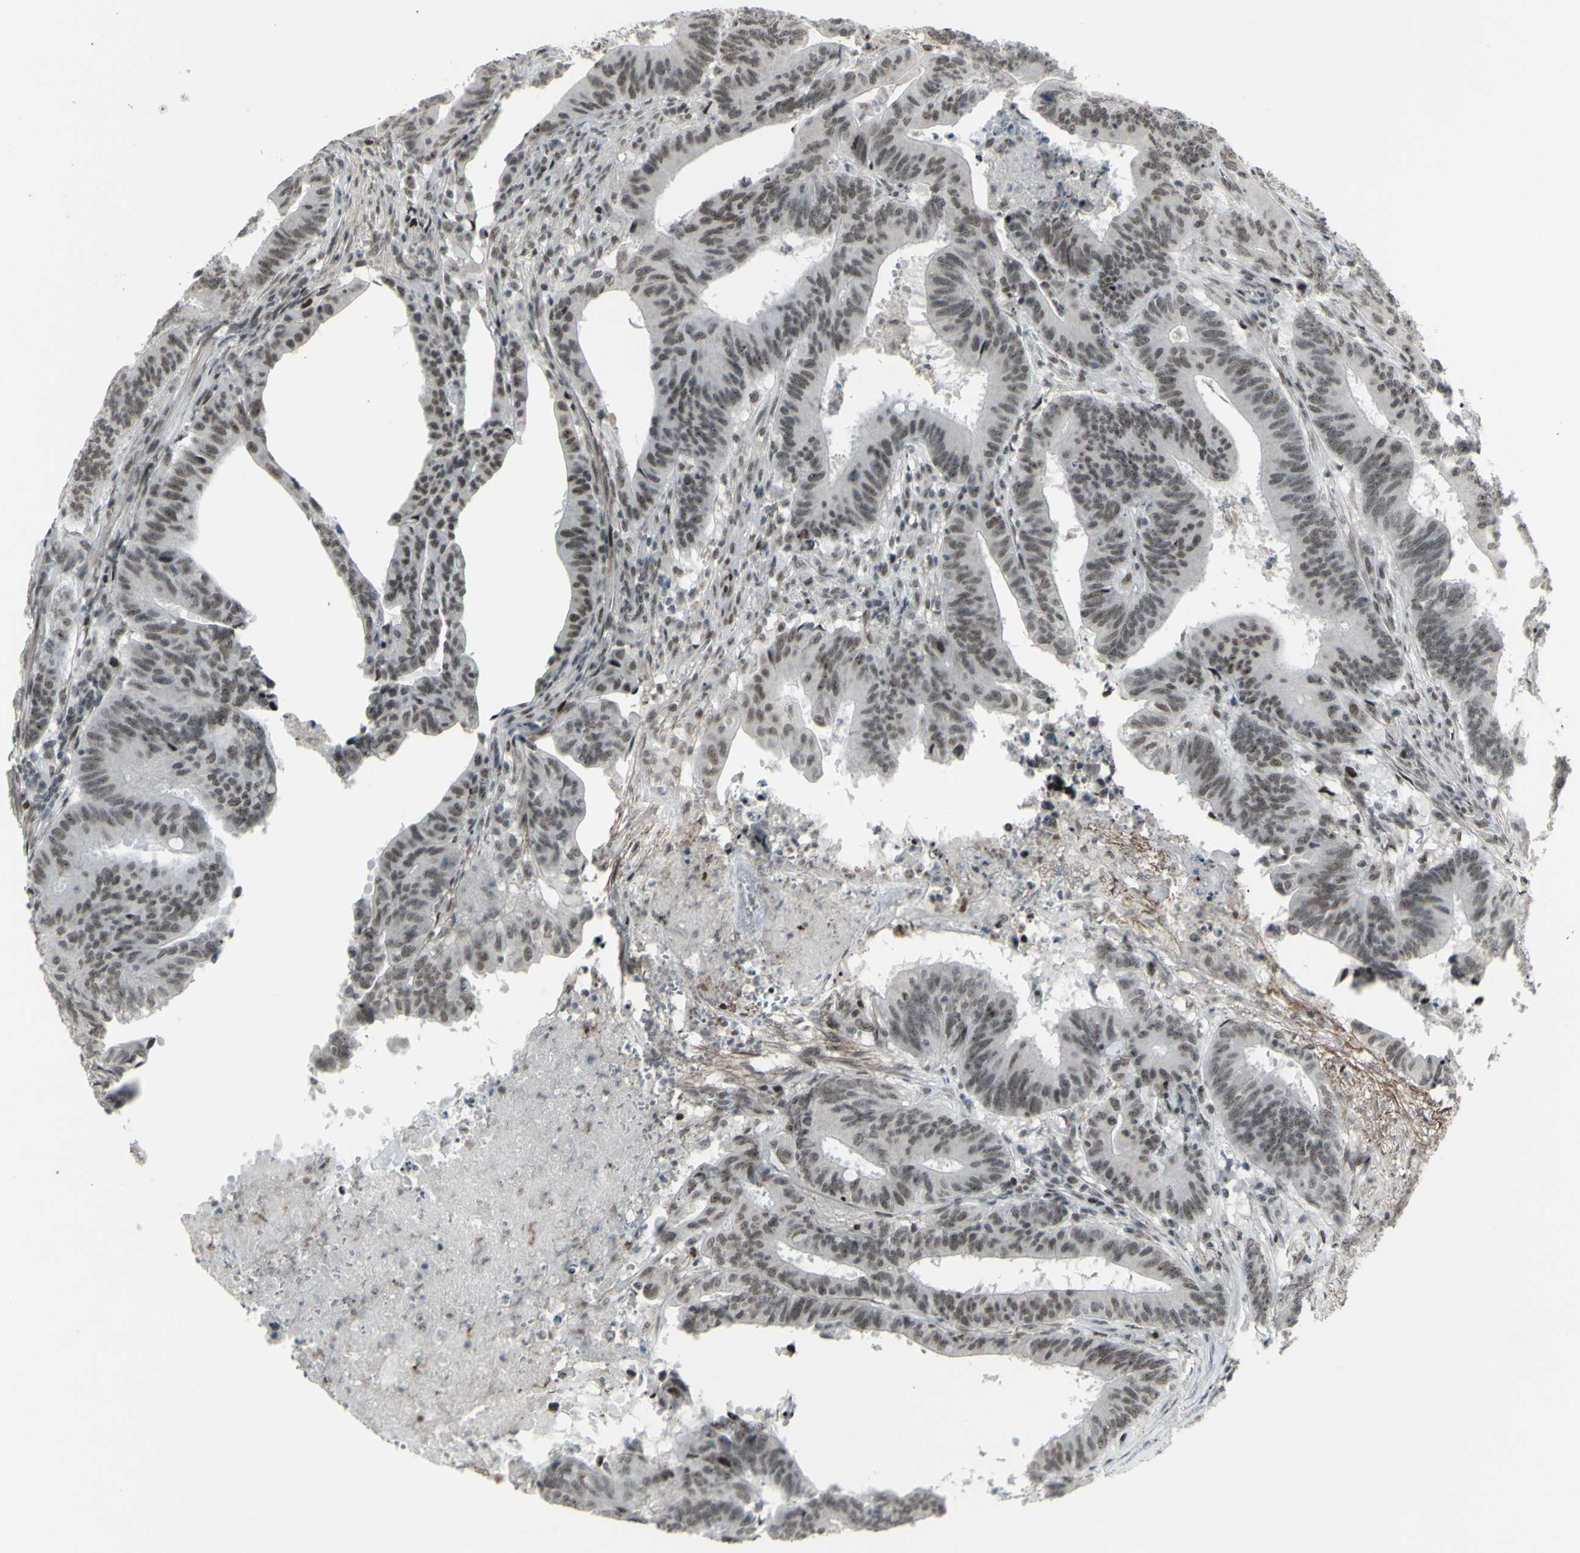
{"staining": {"intensity": "weak", "quantity": "<25%", "location": "nuclear"}, "tissue": "colorectal cancer", "cell_type": "Tumor cells", "image_type": "cancer", "snomed": [{"axis": "morphology", "description": "Adenocarcinoma, NOS"}, {"axis": "topography", "description": "Colon"}], "caption": "DAB (3,3'-diaminobenzidine) immunohistochemical staining of human colorectal adenocarcinoma reveals no significant expression in tumor cells.", "gene": "SUPT6H", "patient": {"sex": "male", "age": 45}}